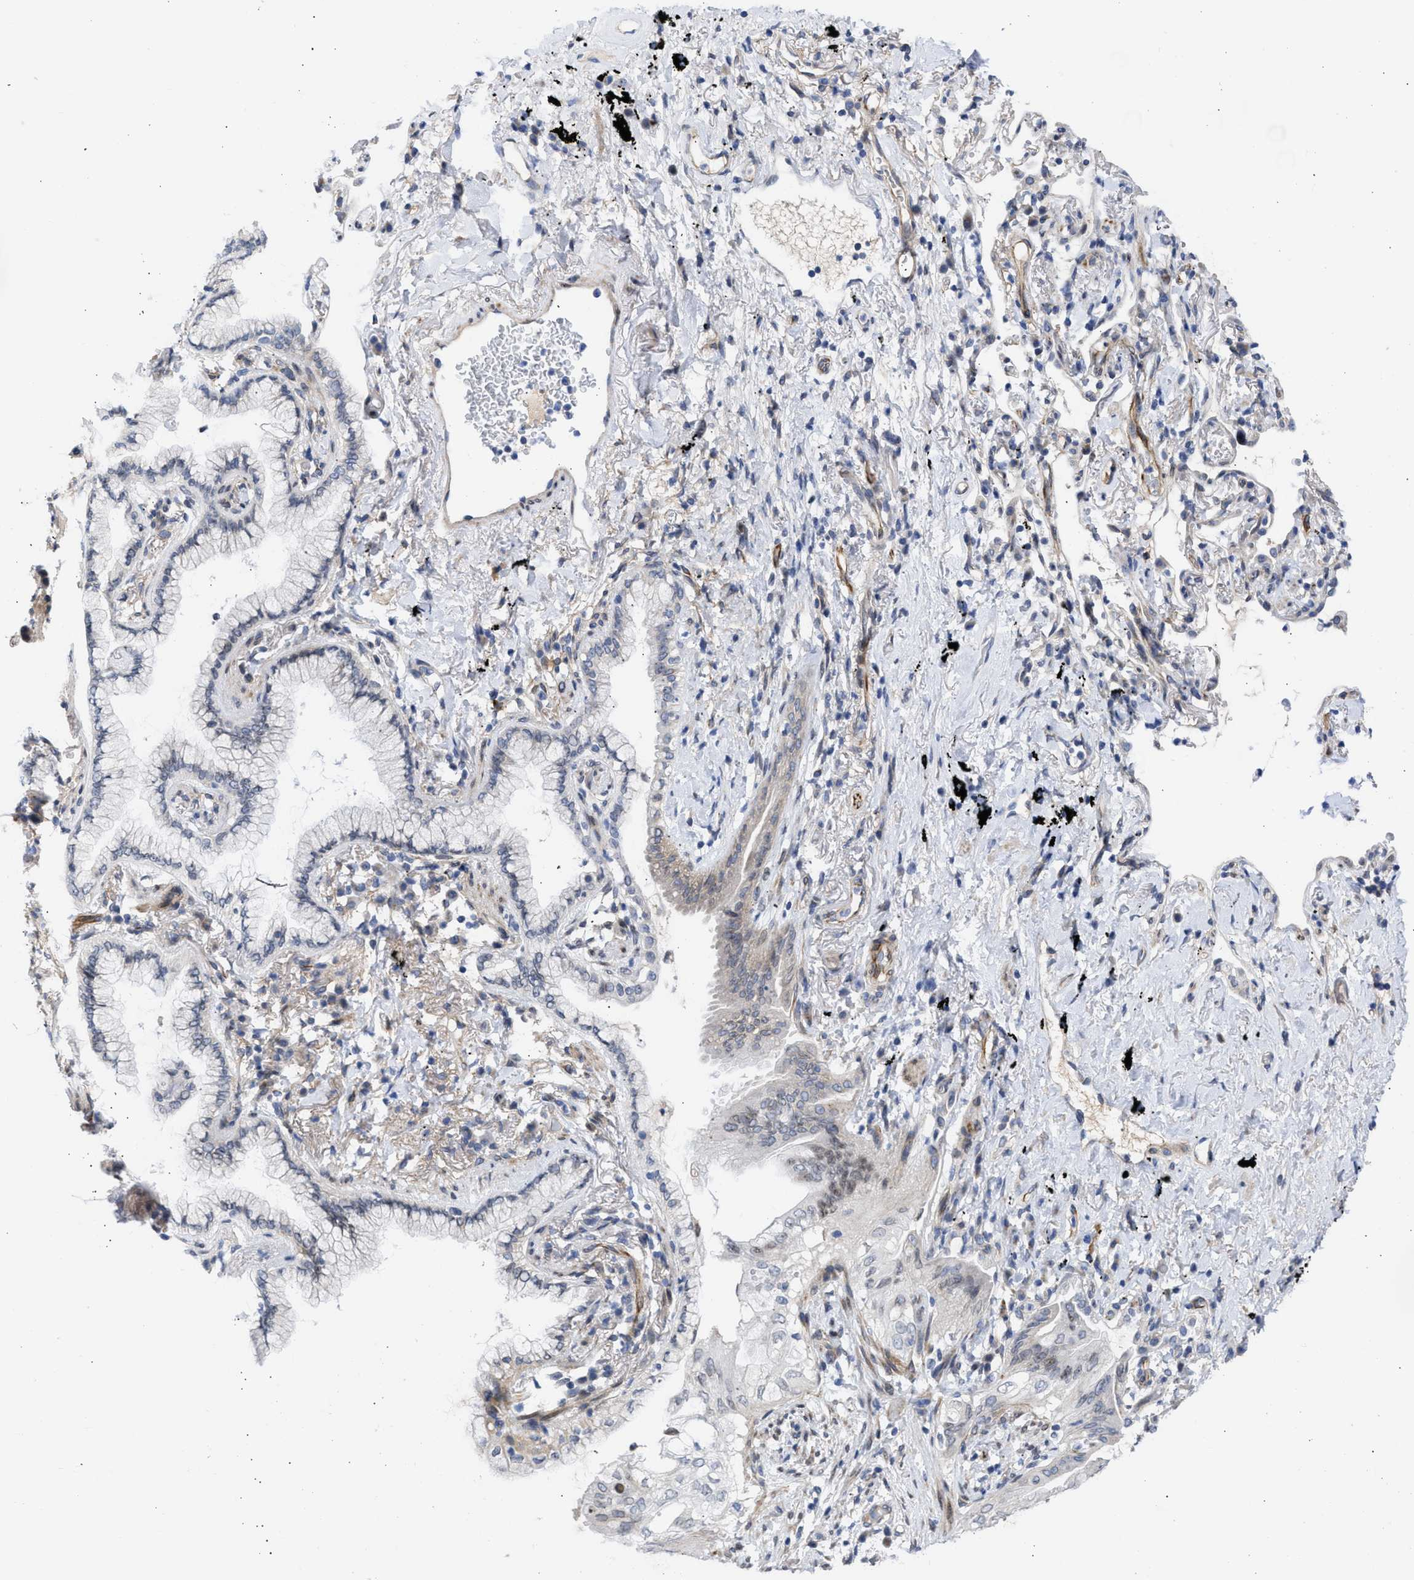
{"staining": {"intensity": "weak", "quantity": "<25%", "location": "cytoplasmic/membranous,nuclear"}, "tissue": "lung cancer", "cell_type": "Tumor cells", "image_type": "cancer", "snomed": [{"axis": "morphology", "description": "Normal tissue, NOS"}, {"axis": "morphology", "description": "Adenocarcinoma, NOS"}, {"axis": "topography", "description": "Bronchus"}, {"axis": "topography", "description": "Lung"}], "caption": "Lung cancer stained for a protein using IHC exhibits no expression tumor cells.", "gene": "NUP35", "patient": {"sex": "female", "age": 70}}